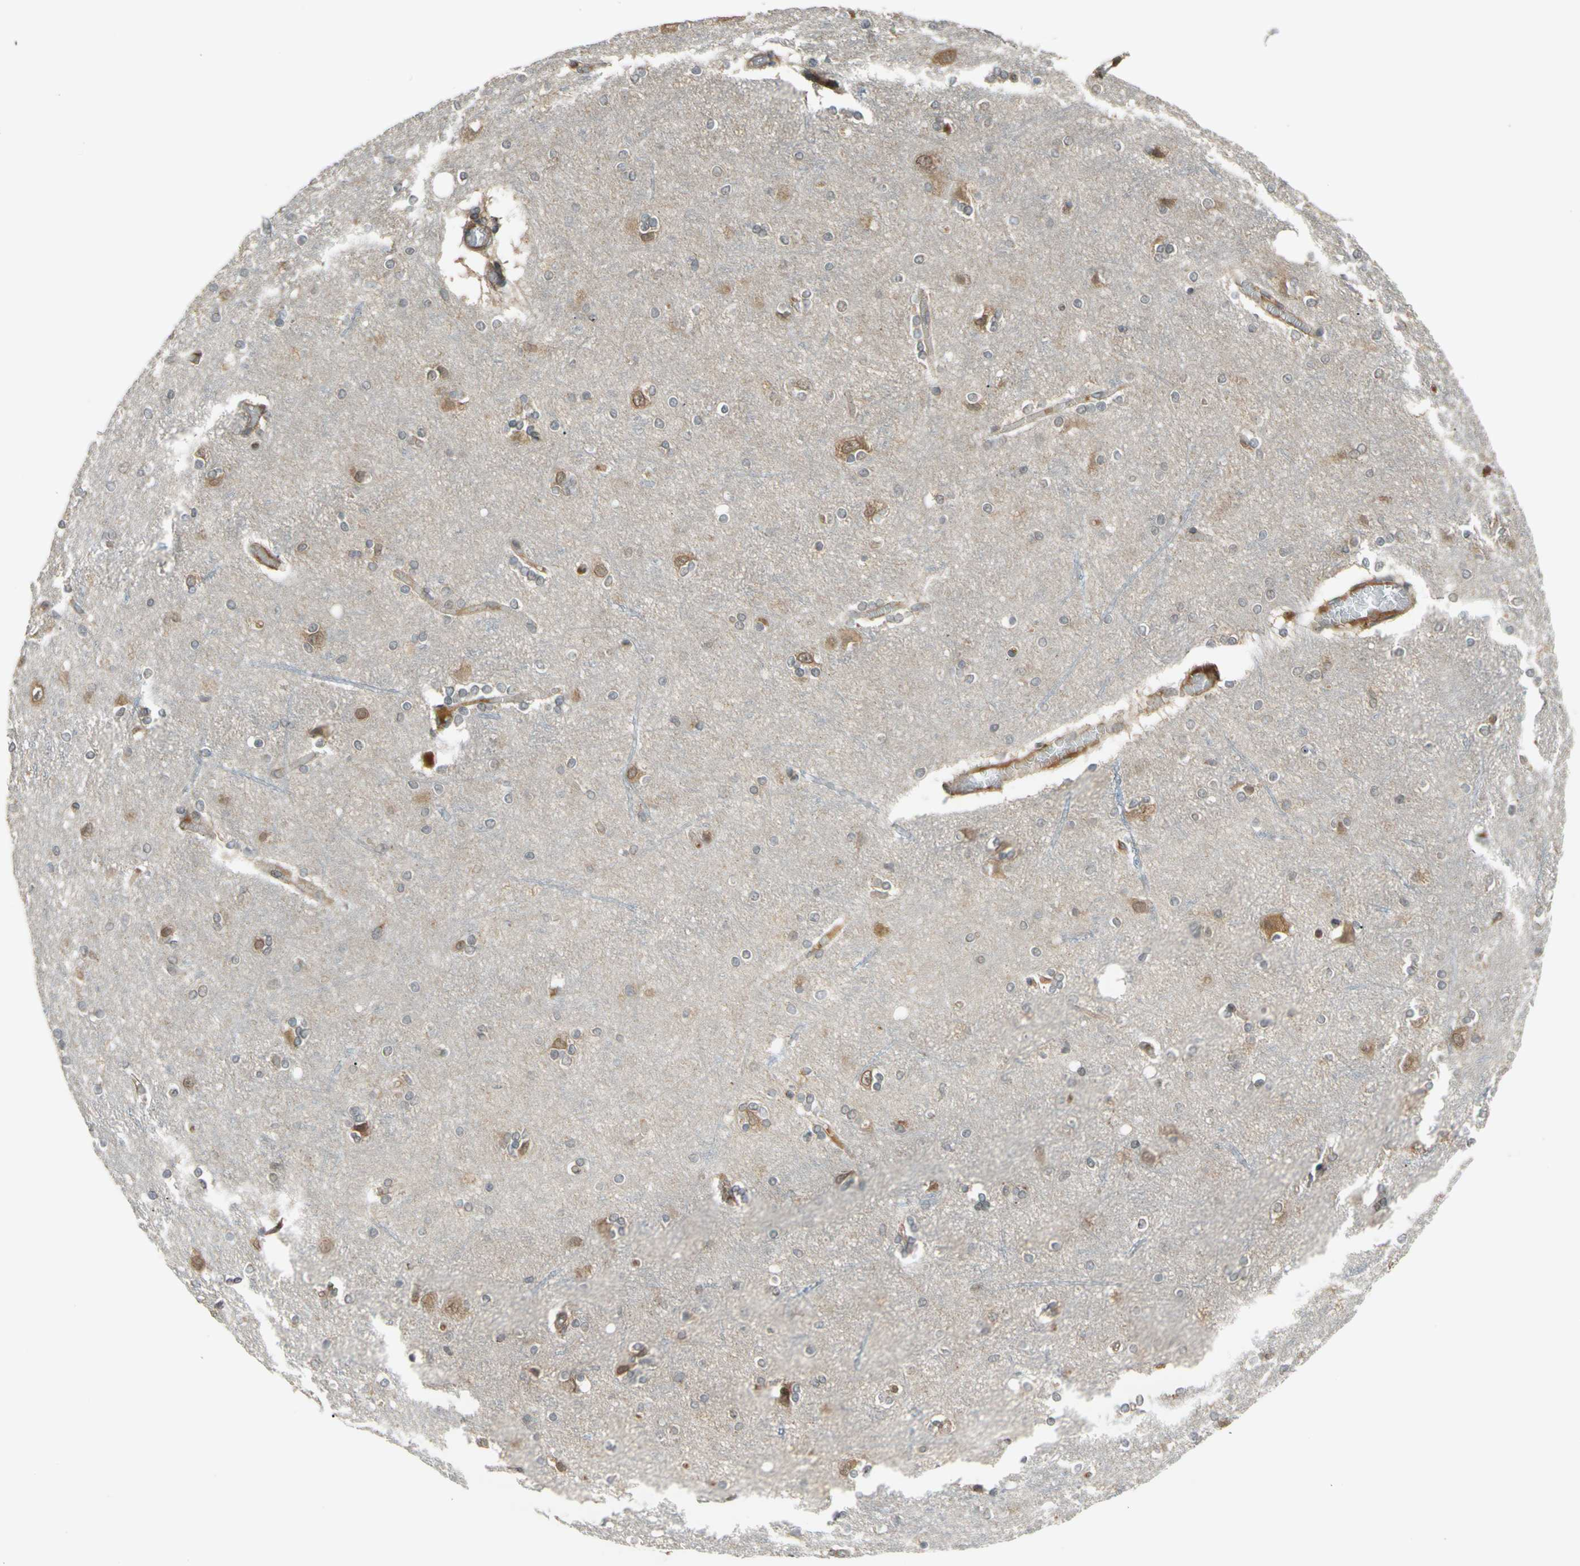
{"staining": {"intensity": "moderate", "quantity": ">75%", "location": "cytoplasmic/membranous"}, "tissue": "cerebral cortex", "cell_type": "Endothelial cells", "image_type": "normal", "snomed": [{"axis": "morphology", "description": "Normal tissue, NOS"}, {"axis": "topography", "description": "Cerebral cortex"}], "caption": "The micrograph shows a brown stain indicating the presence of a protein in the cytoplasmic/membranous of endothelial cells in cerebral cortex. The protein of interest is stained brown, and the nuclei are stained in blue (DAB IHC with brightfield microscopy, high magnification).", "gene": "FLII", "patient": {"sex": "female", "age": 54}}